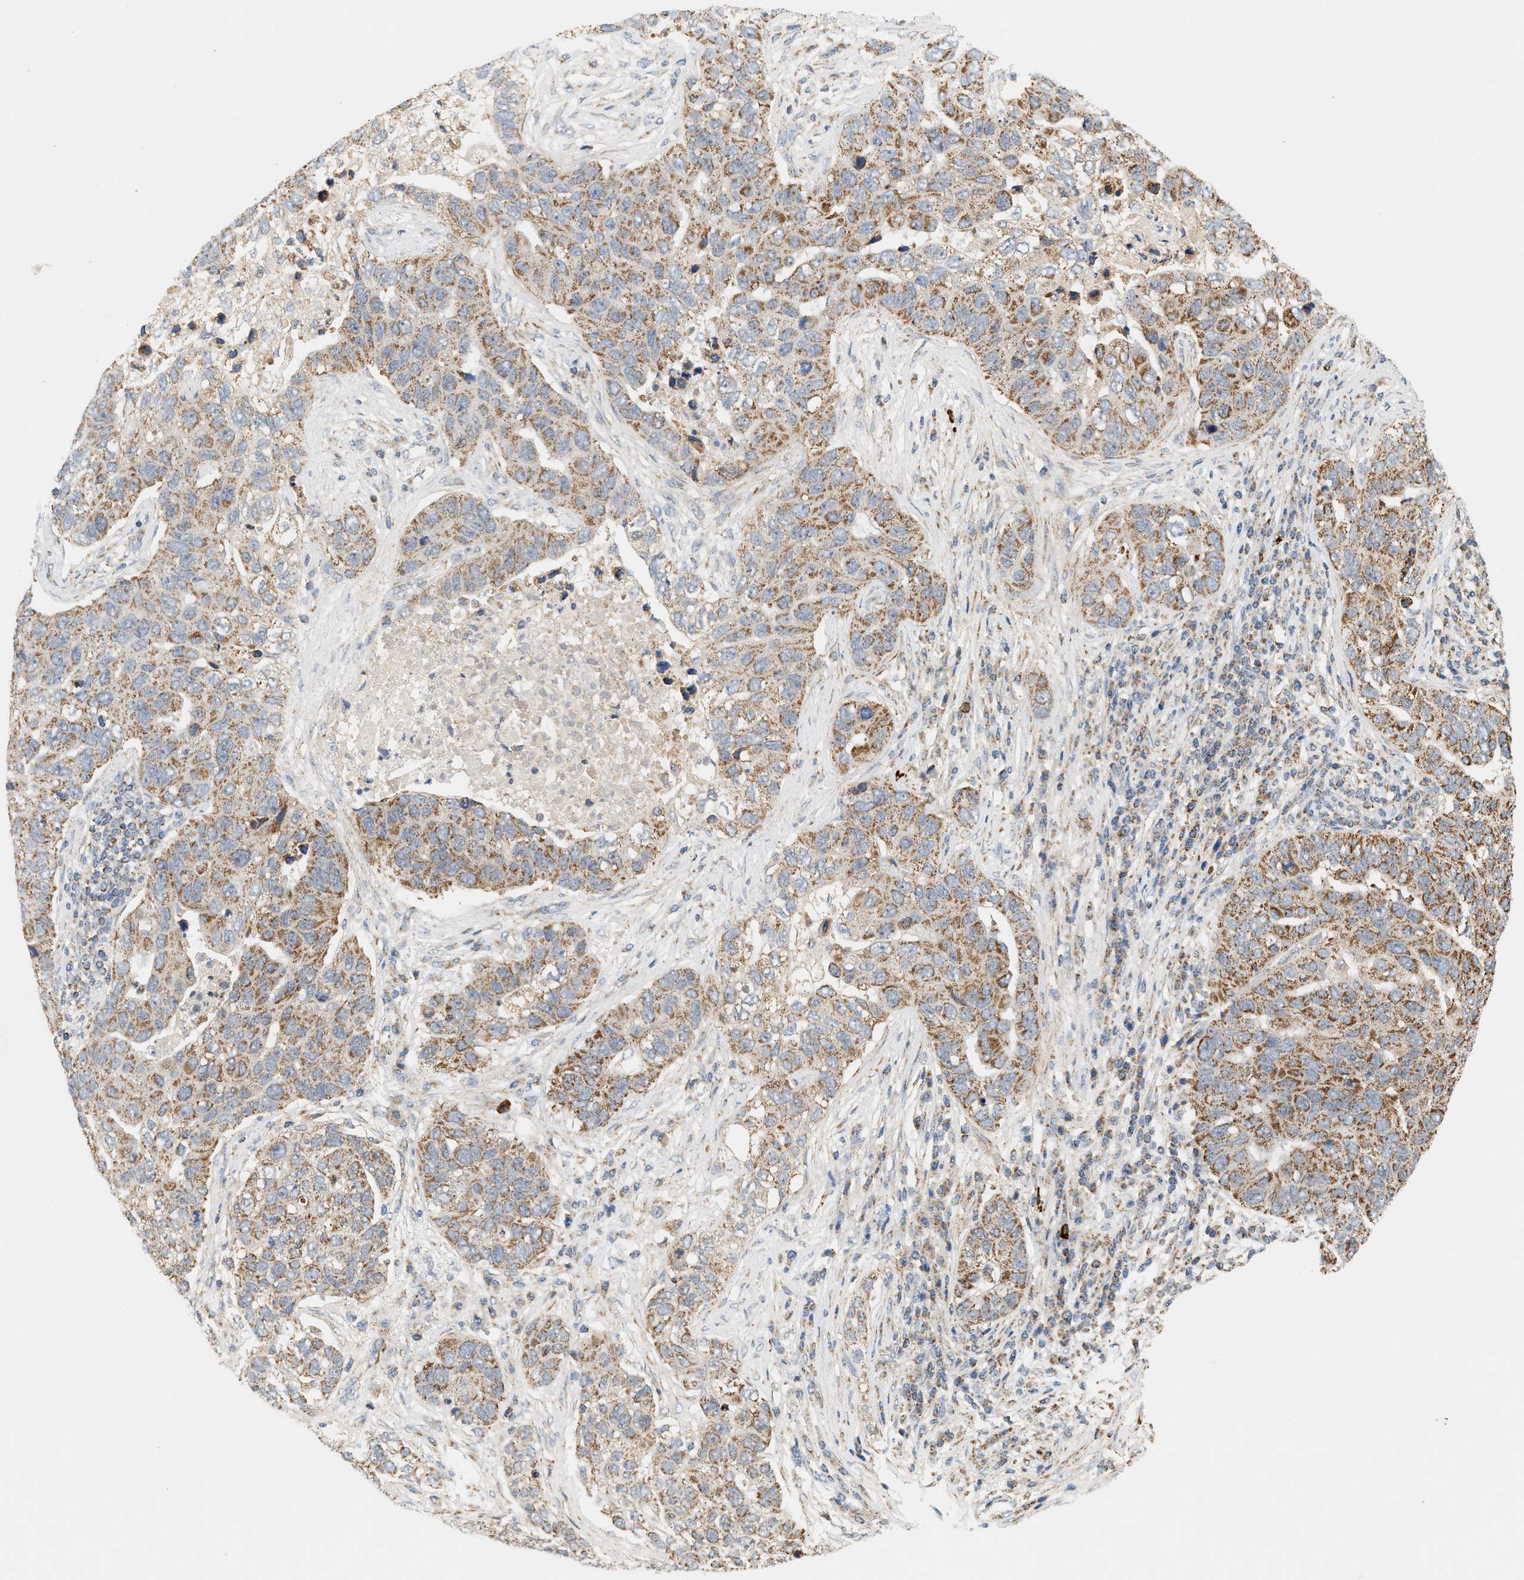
{"staining": {"intensity": "moderate", "quantity": ">75%", "location": "cytoplasmic/membranous"}, "tissue": "pancreatic cancer", "cell_type": "Tumor cells", "image_type": "cancer", "snomed": [{"axis": "morphology", "description": "Adenocarcinoma, NOS"}, {"axis": "topography", "description": "Pancreas"}], "caption": "Pancreatic cancer (adenocarcinoma) stained with a brown dye shows moderate cytoplasmic/membranous positive staining in about >75% of tumor cells.", "gene": "MCU", "patient": {"sex": "female", "age": 61}}